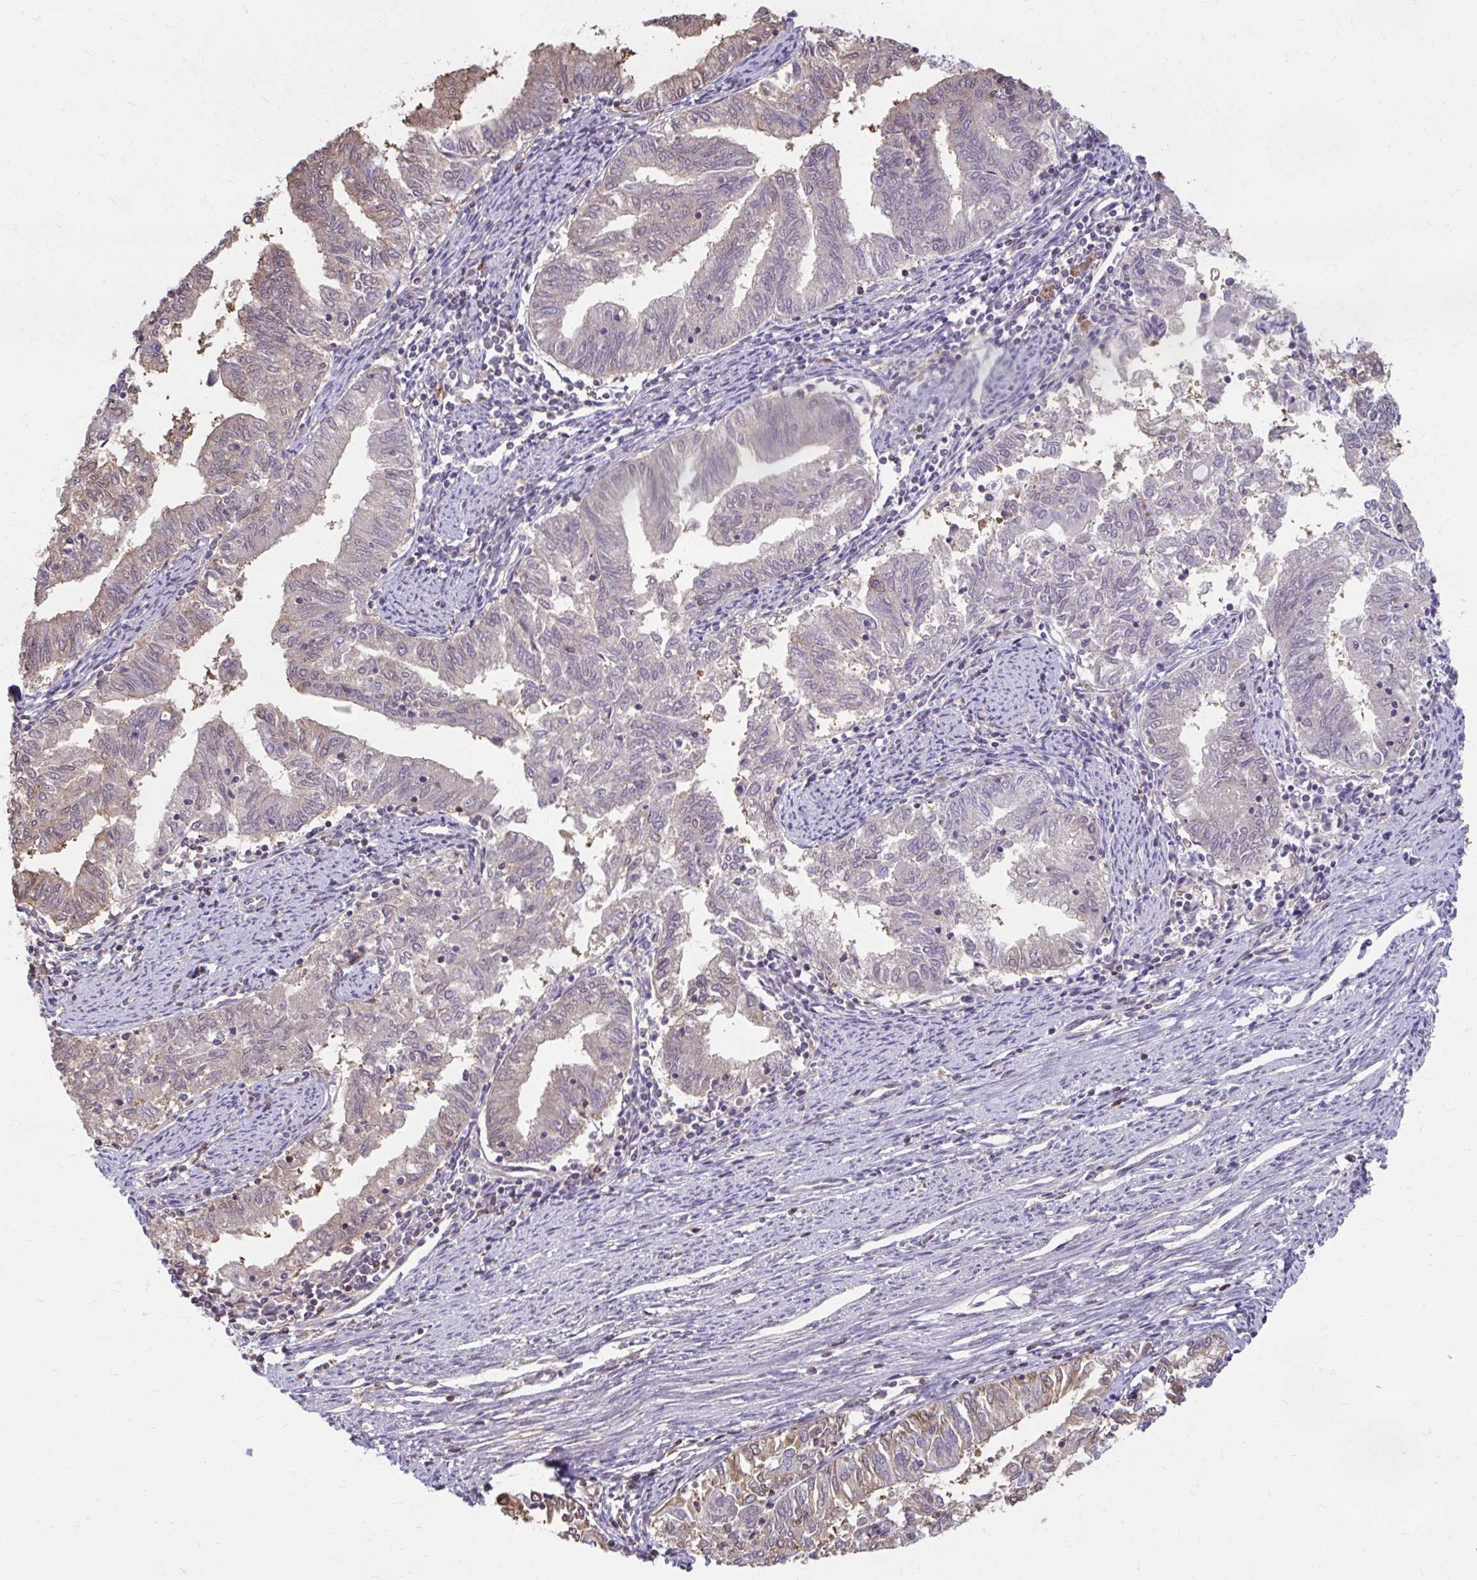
{"staining": {"intensity": "negative", "quantity": "none", "location": "none"}, "tissue": "endometrial cancer", "cell_type": "Tumor cells", "image_type": "cancer", "snomed": [{"axis": "morphology", "description": "Adenocarcinoma, NOS"}, {"axis": "topography", "description": "Endometrium"}], "caption": "An immunohistochemistry photomicrograph of endometrial cancer is shown. There is no staining in tumor cells of endometrial cancer.", "gene": "ING4", "patient": {"sex": "female", "age": 79}}